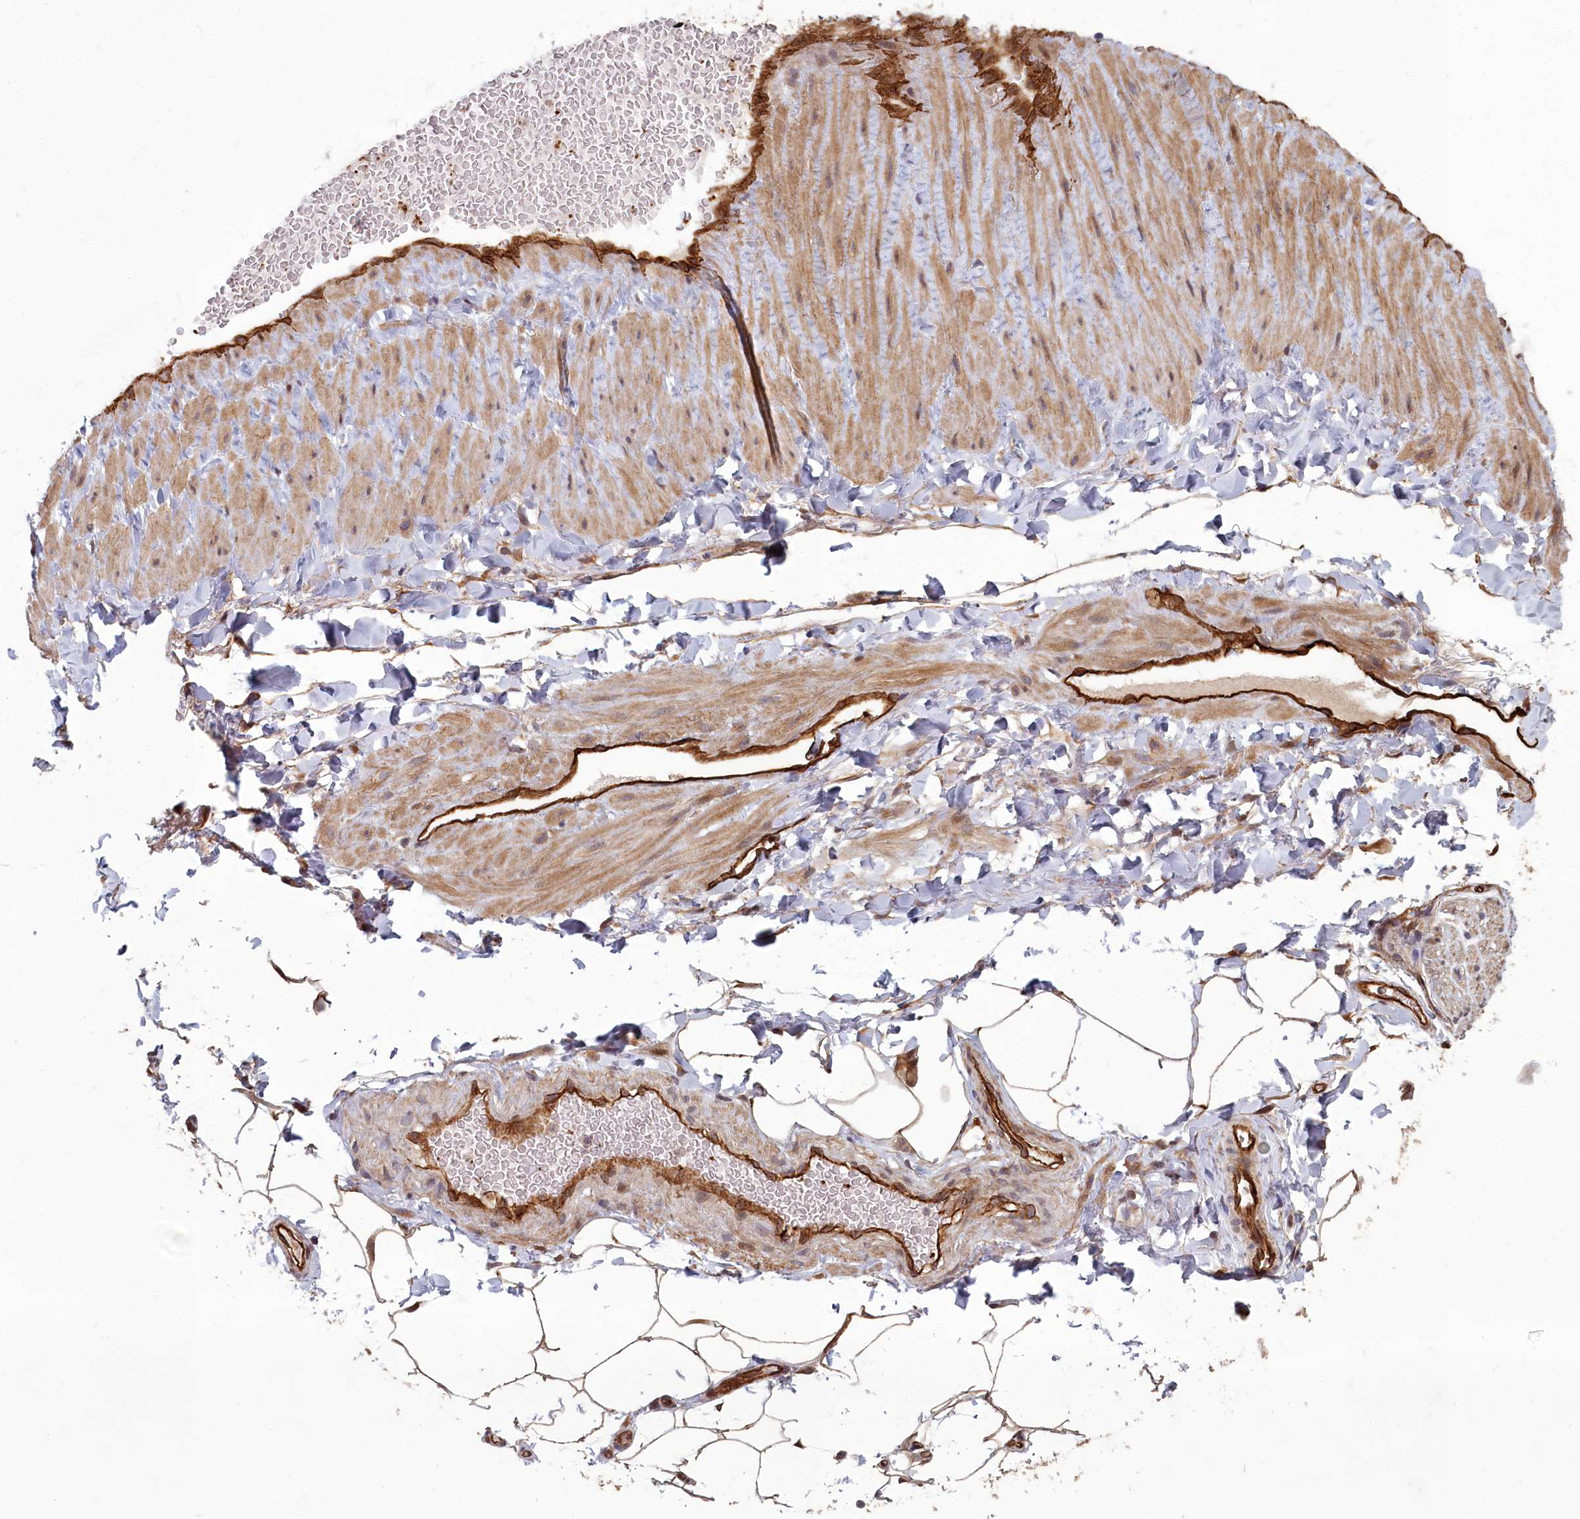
{"staining": {"intensity": "moderate", "quantity": ">75%", "location": "cytoplasmic/membranous"}, "tissue": "adipose tissue", "cell_type": "Adipocytes", "image_type": "normal", "snomed": [{"axis": "morphology", "description": "Normal tissue, NOS"}, {"axis": "topography", "description": "Soft tissue"}, {"axis": "topography", "description": "Vascular tissue"}], "caption": "The micrograph exhibits staining of unremarkable adipose tissue, revealing moderate cytoplasmic/membranous protein staining (brown color) within adipocytes. Using DAB (3,3'-diaminobenzidine) (brown) and hematoxylin (blue) stains, captured at high magnification using brightfield microscopy.", "gene": "TSPYL4", "patient": {"sex": "male", "age": 54}}